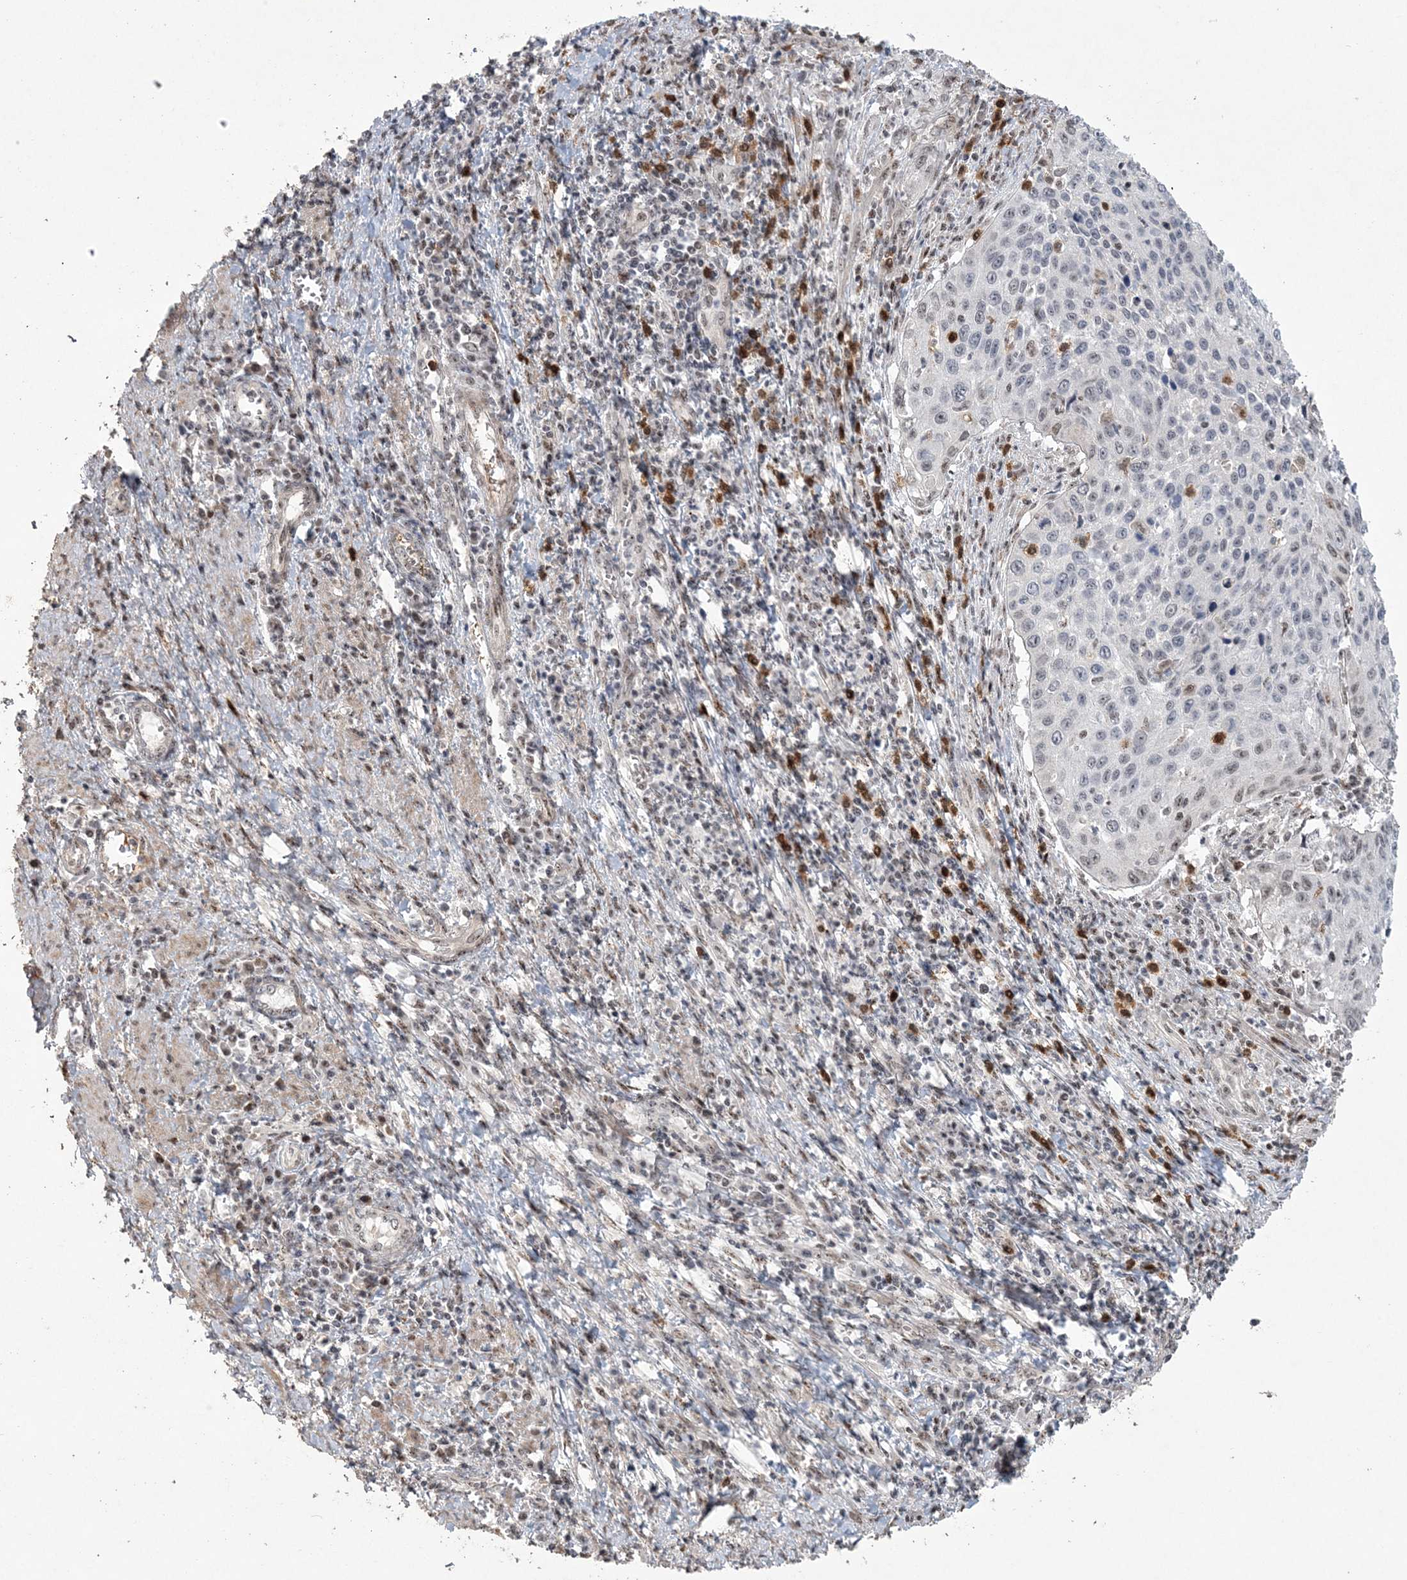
{"staining": {"intensity": "weak", "quantity": "<25%", "location": "nuclear"}, "tissue": "cervical cancer", "cell_type": "Tumor cells", "image_type": "cancer", "snomed": [{"axis": "morphology", "description": "Squamous cell carcinoma, NOS"}, {"axis": "topography", "description": "Cervix"}], "caption": "A histopathology image of cervical cancer stained for a protein reveals no brown staining in tumor cells.", "gene": "RBM17", "patient": {"sex": "female", "age": 32}}